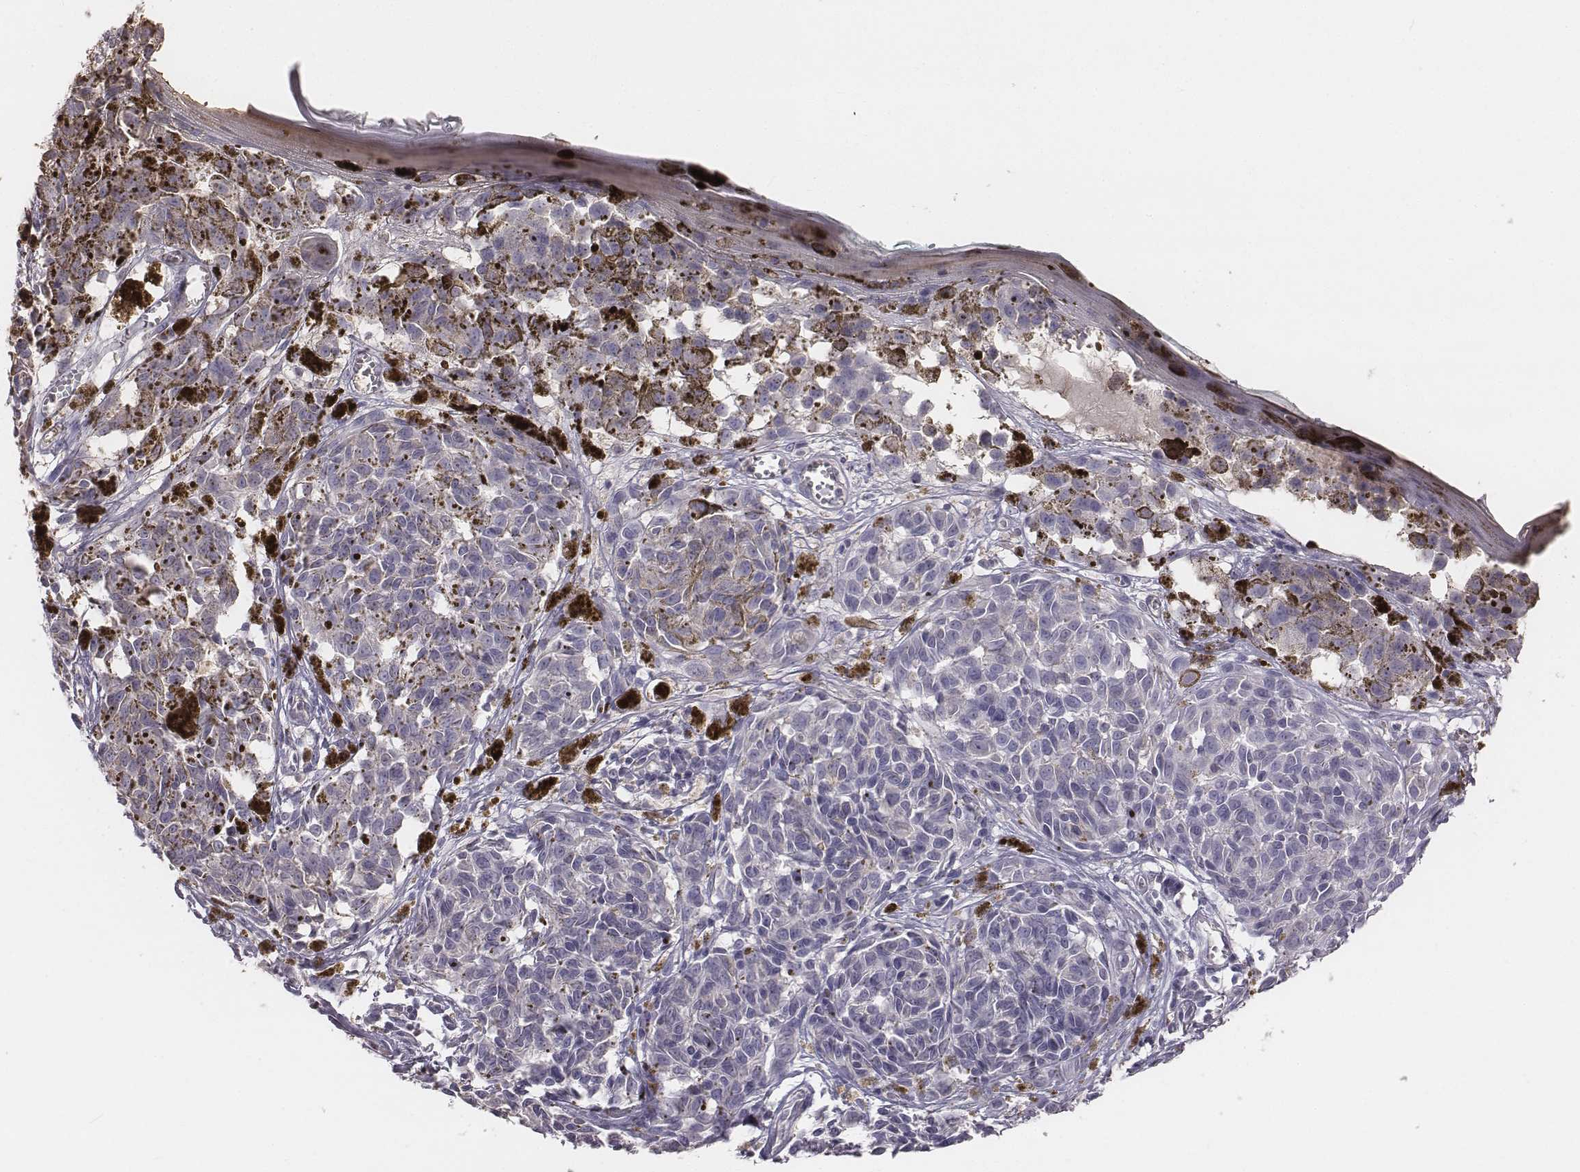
{"staining": {"intensity": "negative", "quantity": "none", "location": "none"}, "tissue": "melanoma", "cell_type": "Tumor cells", "image_type": "cancer", "snomed": [{"axis": "morphology", "description": "Malignant melanoma, NOS"}, {"axis": "topography", "description": "Skin"}], "caption": "Malignant melanoma was stained to show a protein in brown. There is no significant positivity in tumor cells.", "gene": "C6orf58", "patient": {"sex": "female", "age": 38}}